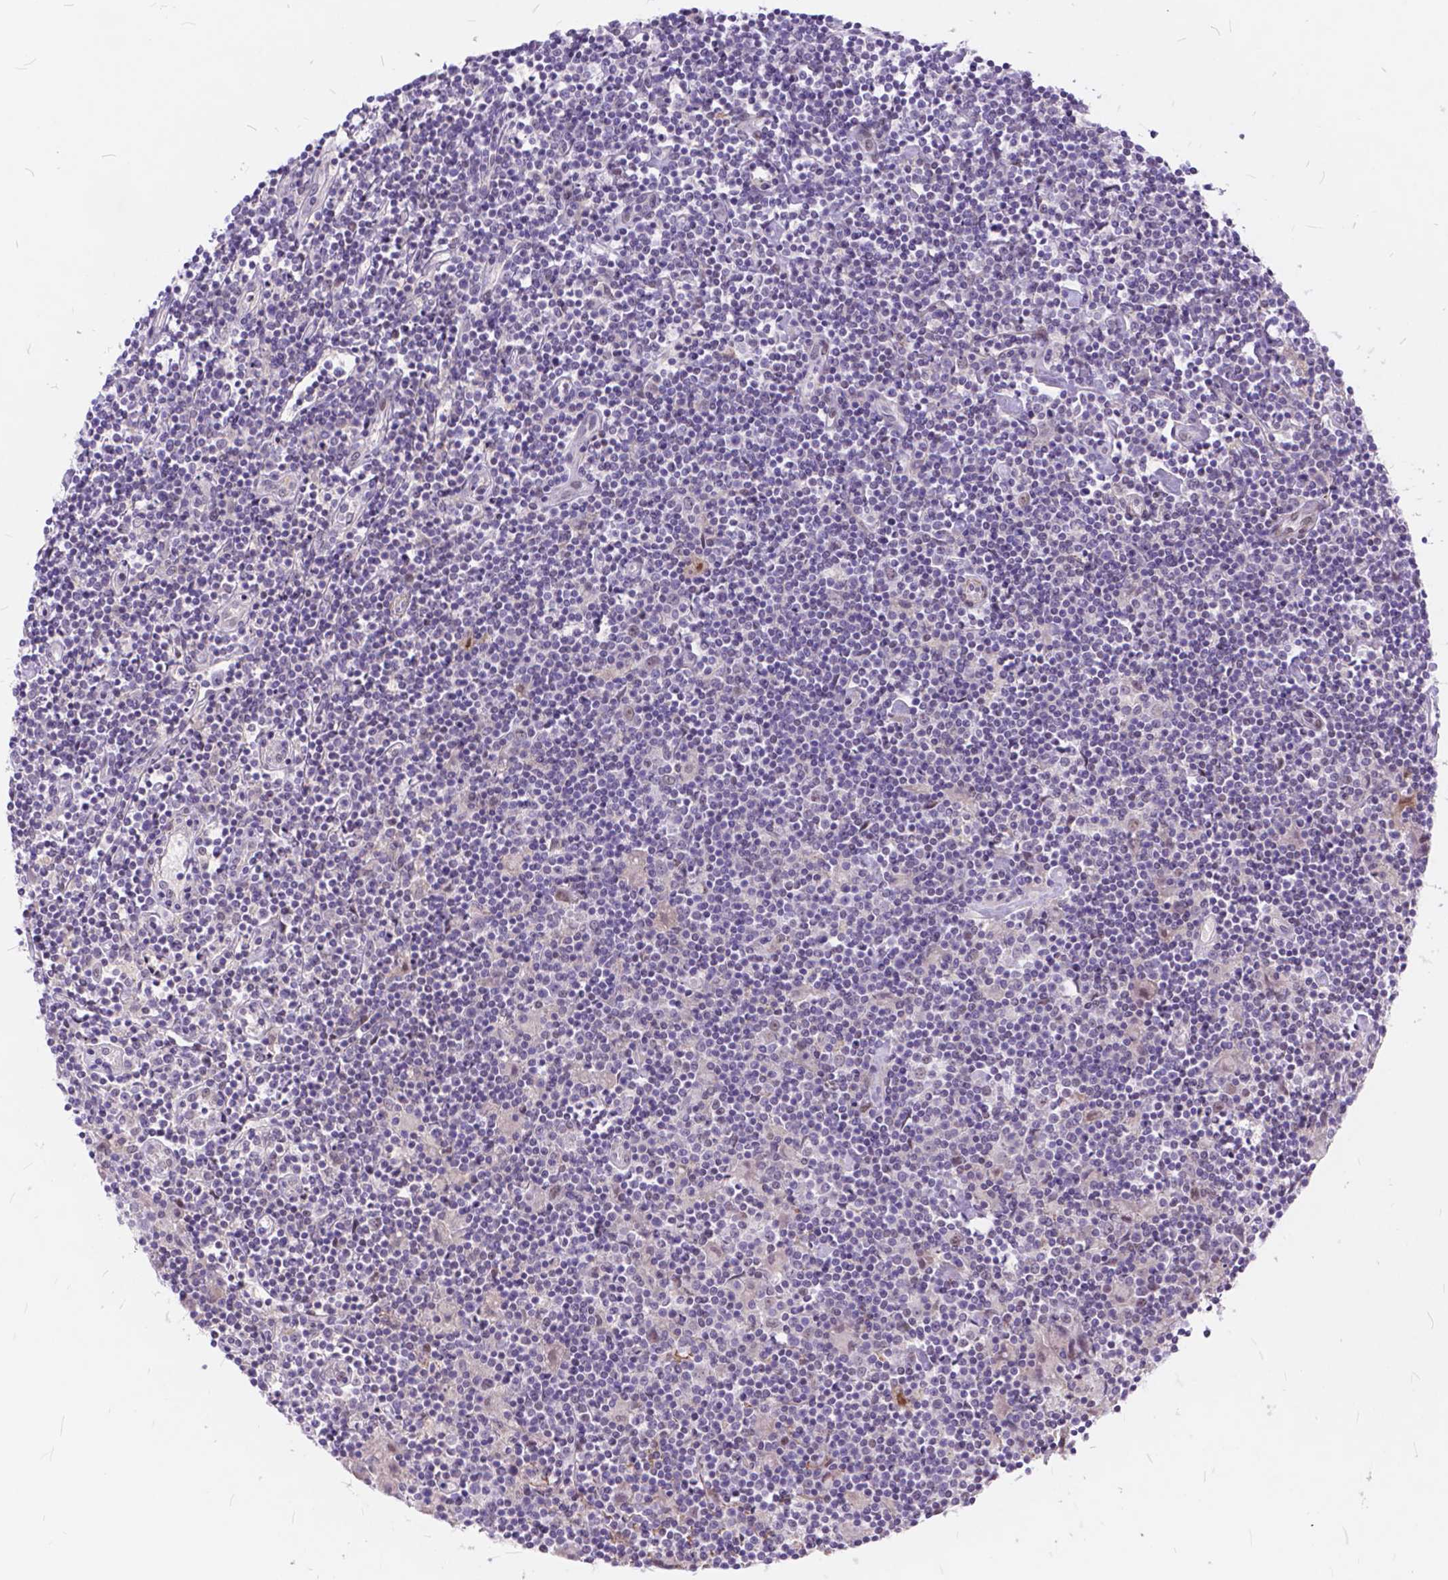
{"staining": {"intensity": "negative", "quantity": "none", "location": "none"}, "tissue": "lymphoma", "cell_type": "Tumor cells", "image_type": "cancer", "snomed": [{"axis": "morphology", "description": "Hodgkin's disease, NOS"}, {"axis": "topography", "description": "Lymph node"}], "caption": "A high-resolution image shows IHC staining of Hodgkin's disease, which exhibits no significant staining in tumor cells.", "gene": "MAN2C1", "patient": {"sex": "male", "age": 40}}